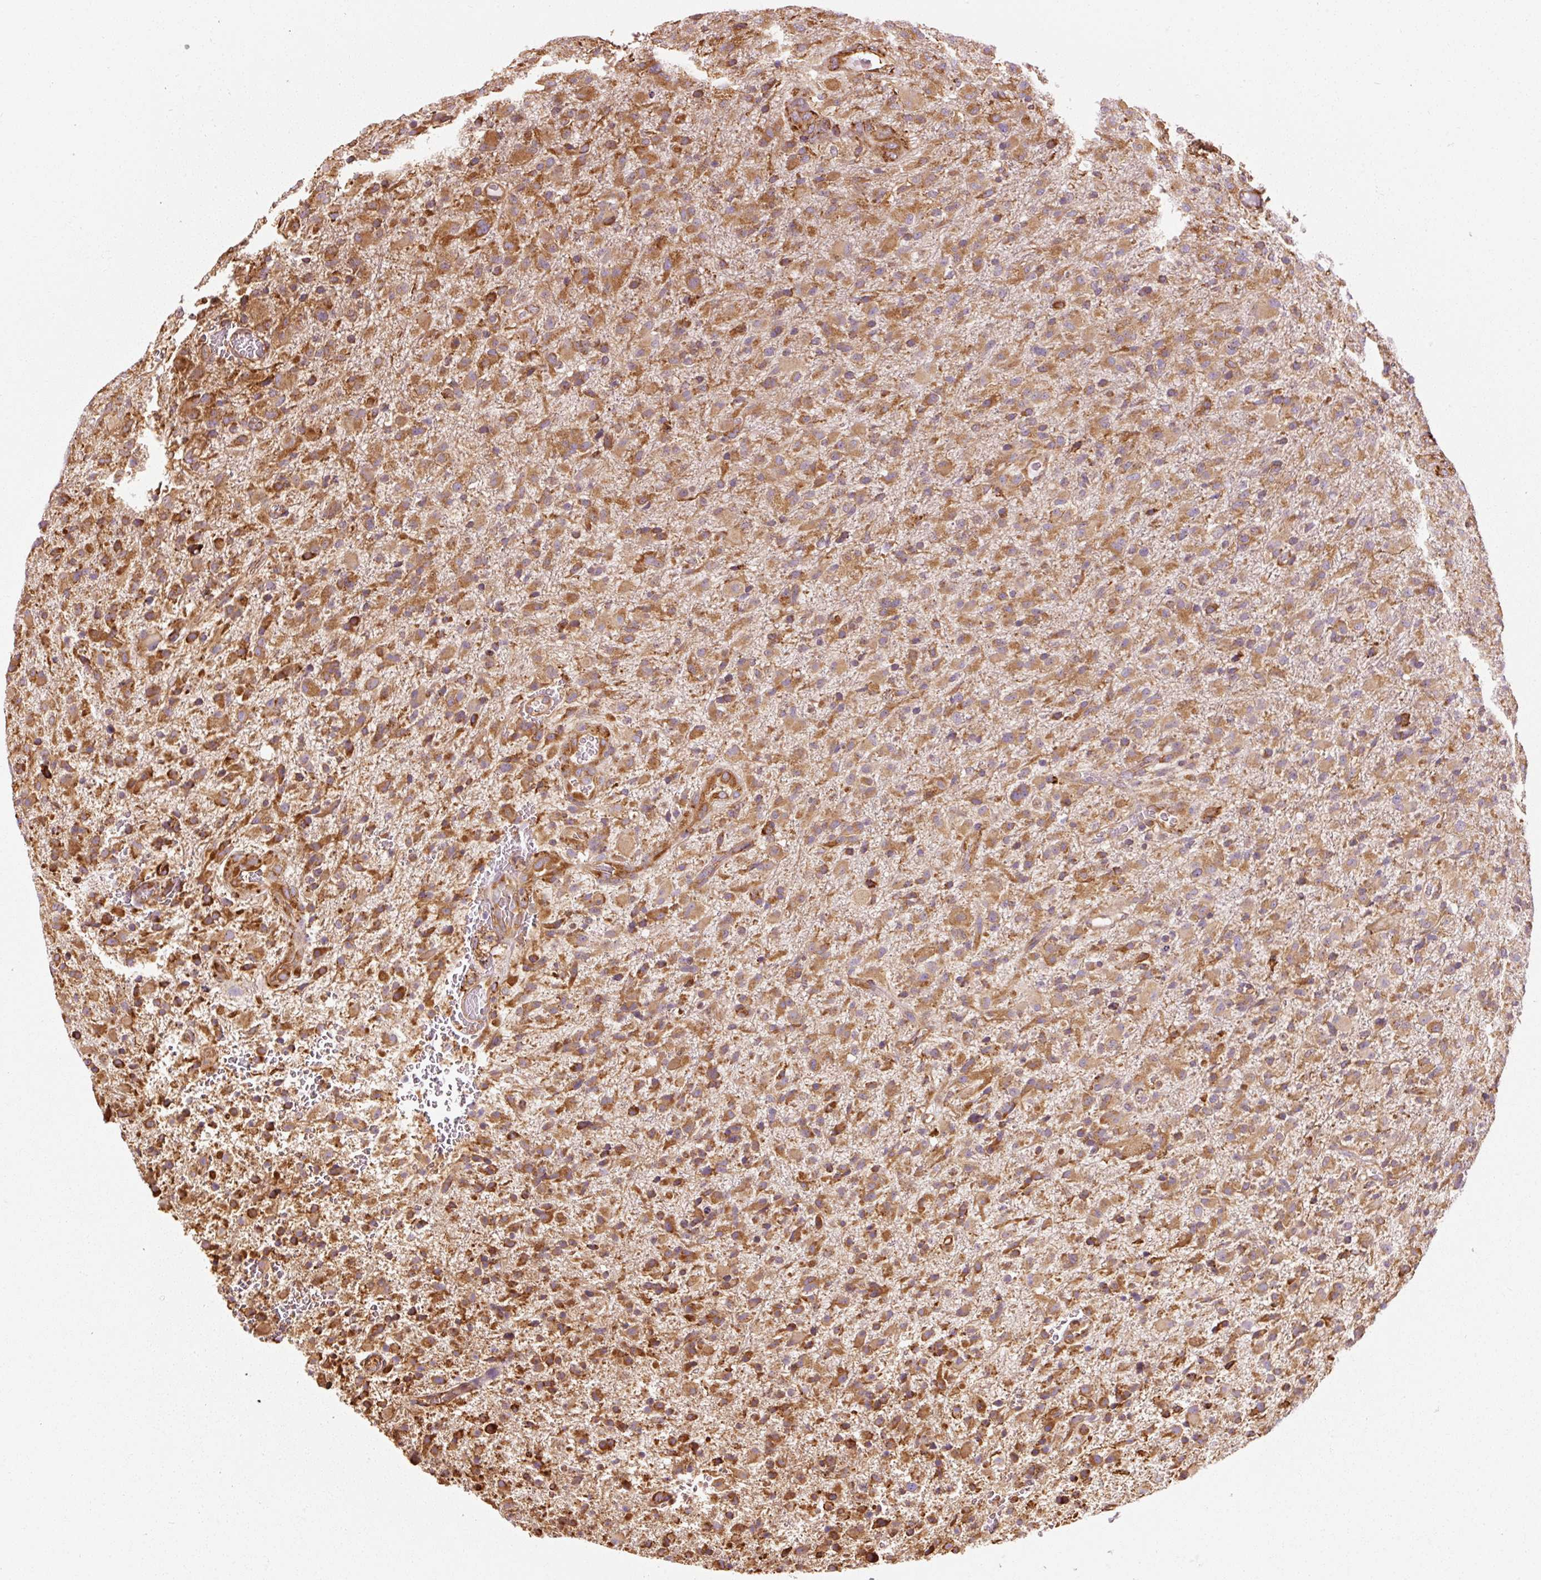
{"staining": {"intensity": "moderate", "quantity": ">75%", "location": "cytoplasmic/membranous"}, "tissue": "glioma", "cell_type": "Tumor cells", "image_type": "cancer", "snomed": [{"axis": "morphology", "description": "Glioma, malignant, Low grade"}, {"axis": "topography", "description": "Brain"}], "caption": "Glioma stained for a protein reveals moderate cytoplasmic/membranous positivity in tumor cells. The staining was performed using DAB, with brown indicating positive protein expression. Nuclei are stained blue with hematoxylin.", "gene": "KLC1", "patient": {"sex": "male", "age": 65}}